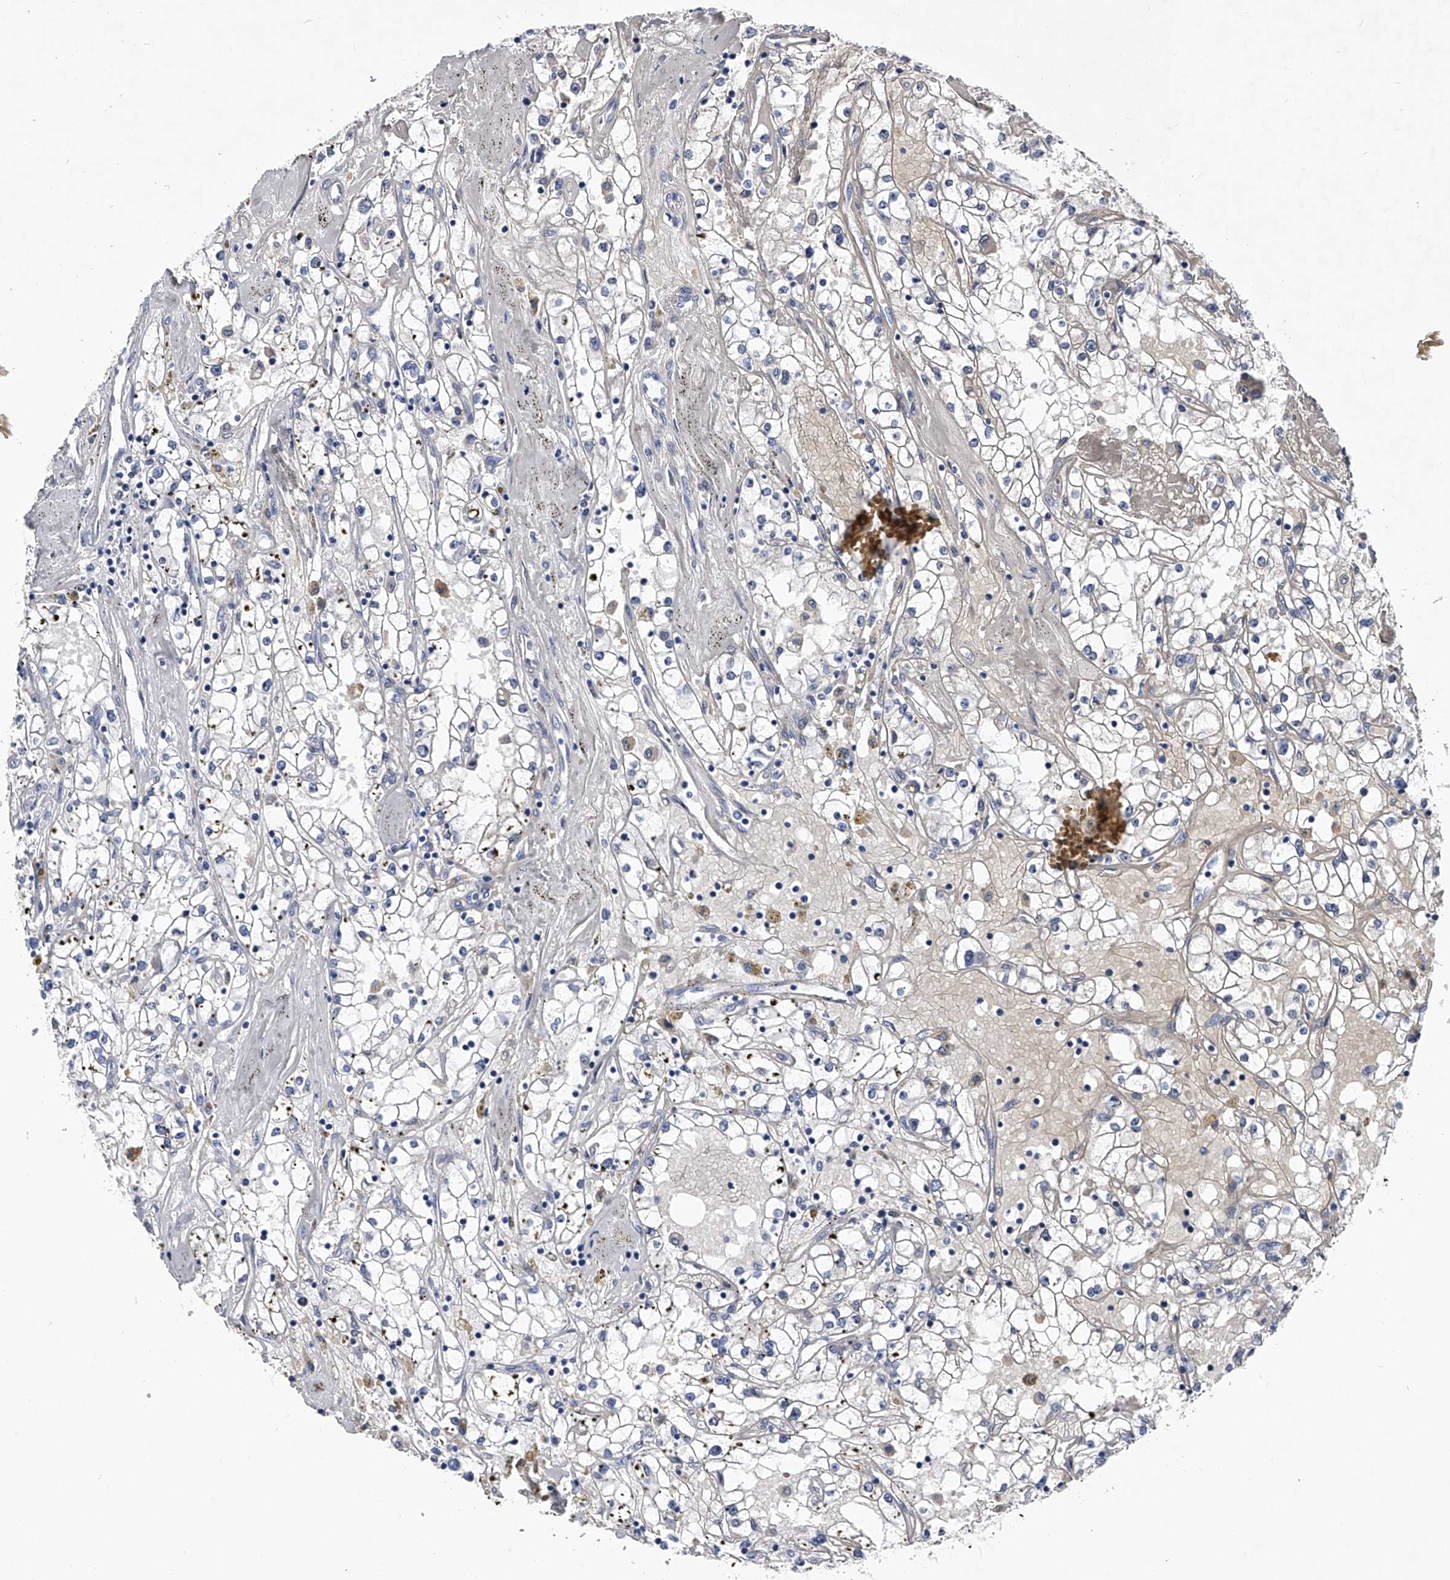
{"staining": {"intensity": "negative", "quantity": "none", "location": "none"}, "tissue": "renal cancer", "cell_type": "Tumor cells", "image_type": "cancer", "snomed": [{"axis": "morphology", "description": "Adenocarcinoma, NOS"}, {"axis": "topography", "description": "Kidney"}], "caption": "An IHC micrograph of renal cancer is shown. There is no staining in tumor cells of renal cancer.", "gene": "EFCAB7", "patient": {"sex": "male", "age": 56}}